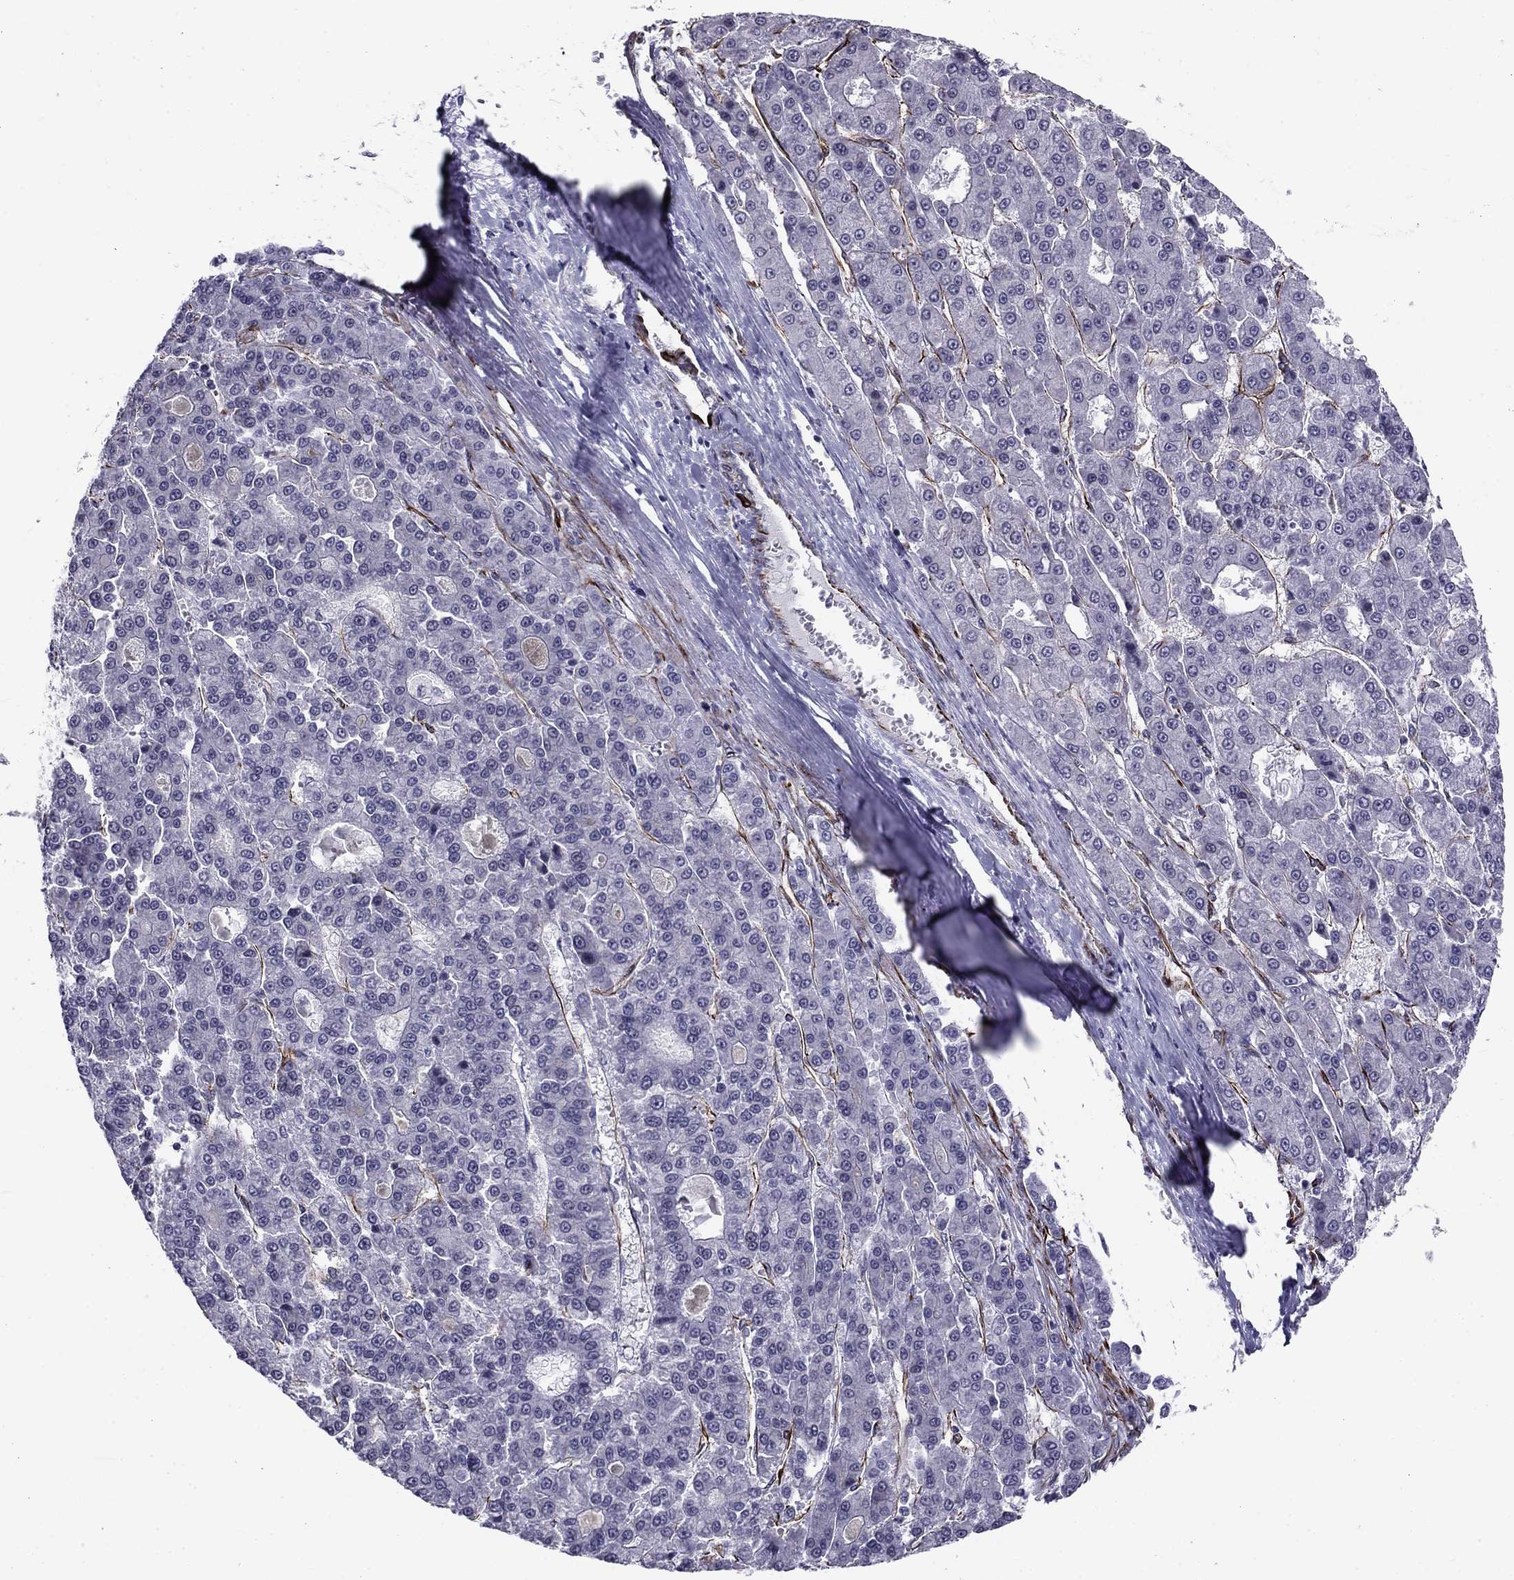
{"staining": {"intensity": "negative", "quantity": "none", "location": "none"}, "tissue": "liver cancer", "cell_type": "Tumor cells", "image_type": "cancer", "snomed": [{"axis": "morphology", "description": "Carcinoma, Hepatocellular, NOS"}, {"axis": "topography", "description": "Liver"}], "caption": "The micrograph shows no significant expression in tumor cells of liver cancer.", "gene": "ANKS4B", "patient": {"sex": "male", "age": 70}}